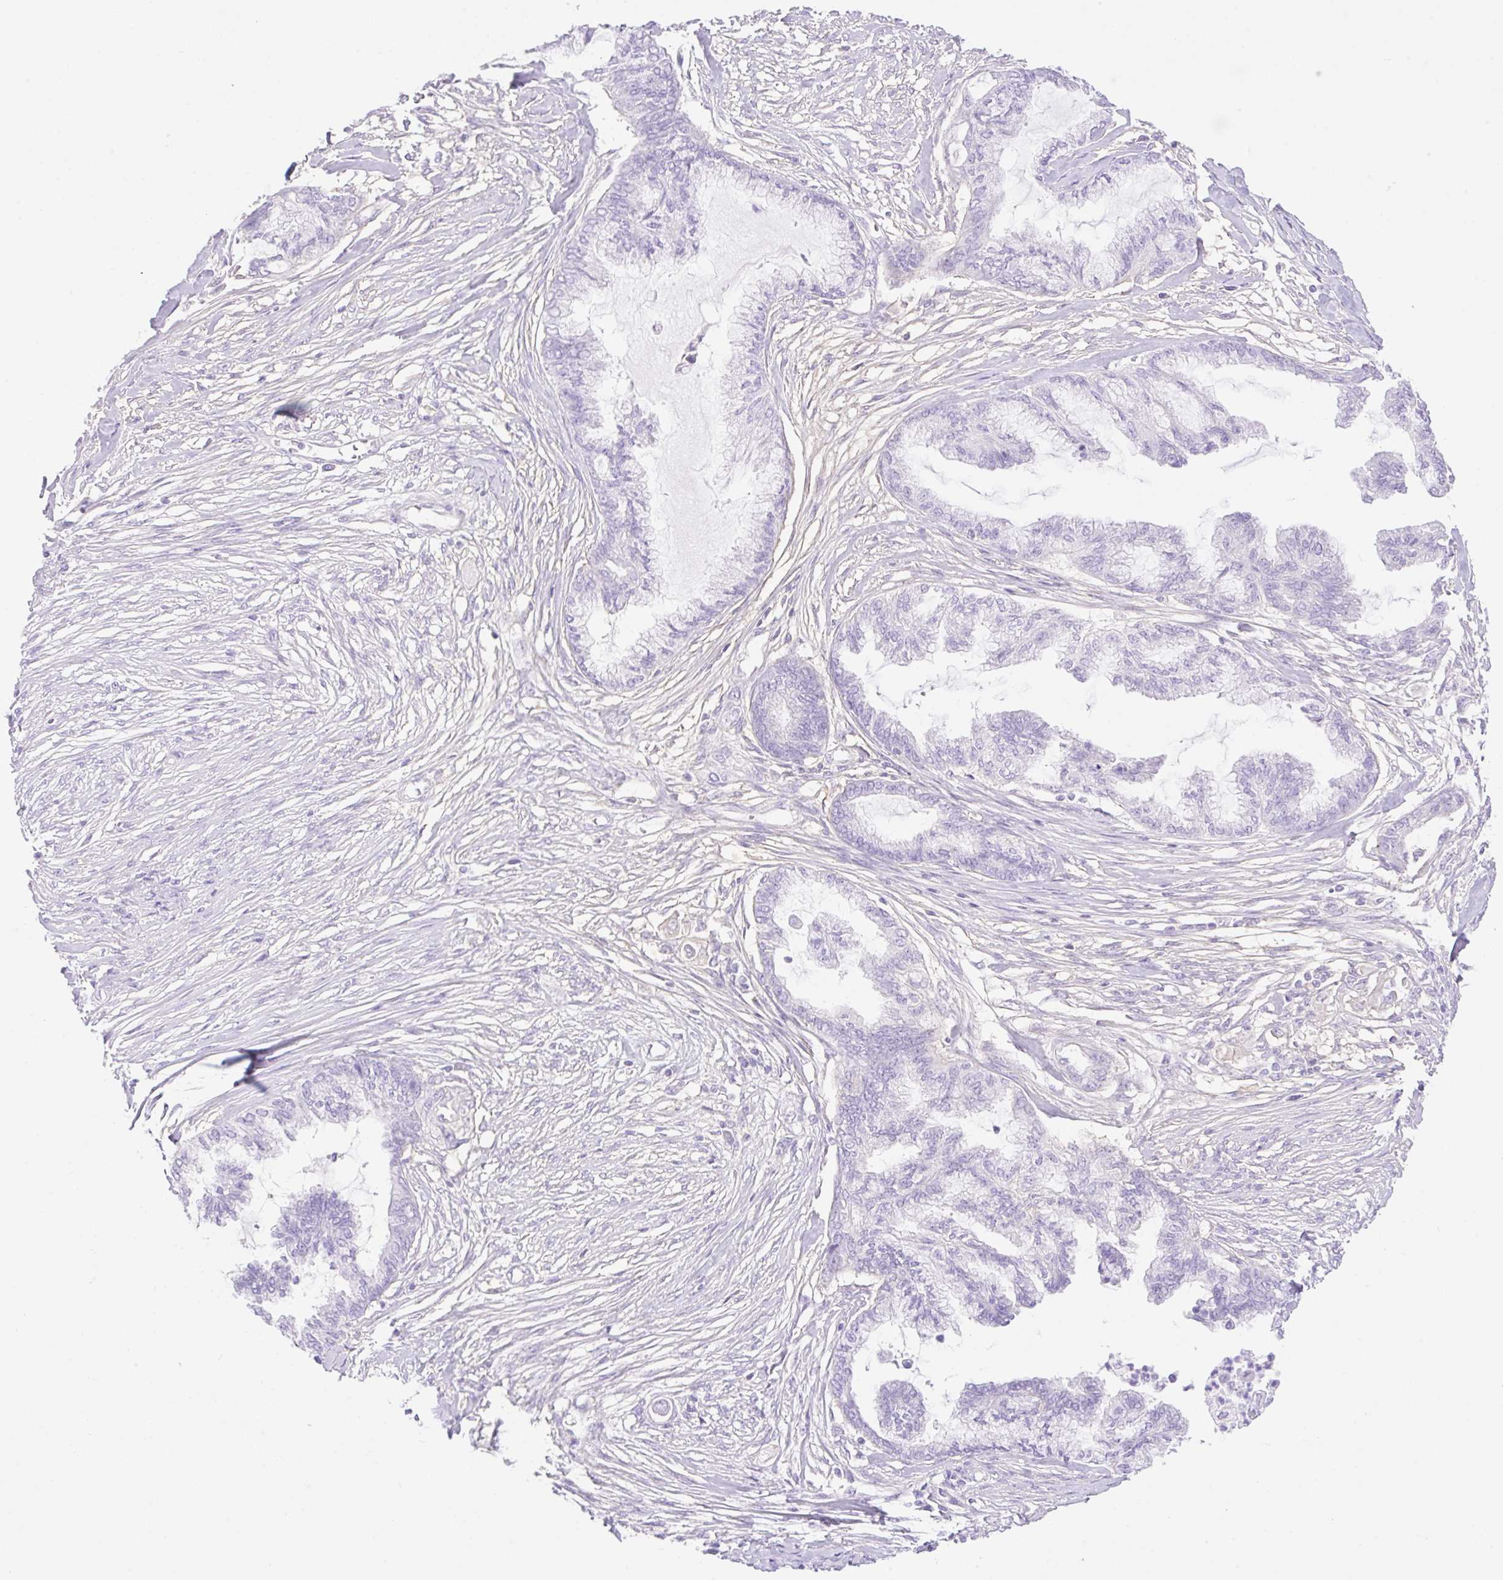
{"staining": {"intensity": "negative", "quantity": "none", "location": "none"}, "tissue": "endometrial cancer", "cell_type": "Tumor cells", "image_type": "cancer", "snomed": [{"axis": "morphology", "description": "Adenocarcinoma, NOS"}, {"axis": "topography", "description": "Endometrium"}], "caption": "This is an IHC histopathology image of human endometrial cancer. There is no expression in tumor cells.", "gene": "CDX1", "patient": {"sex": "female", "age": 86}}